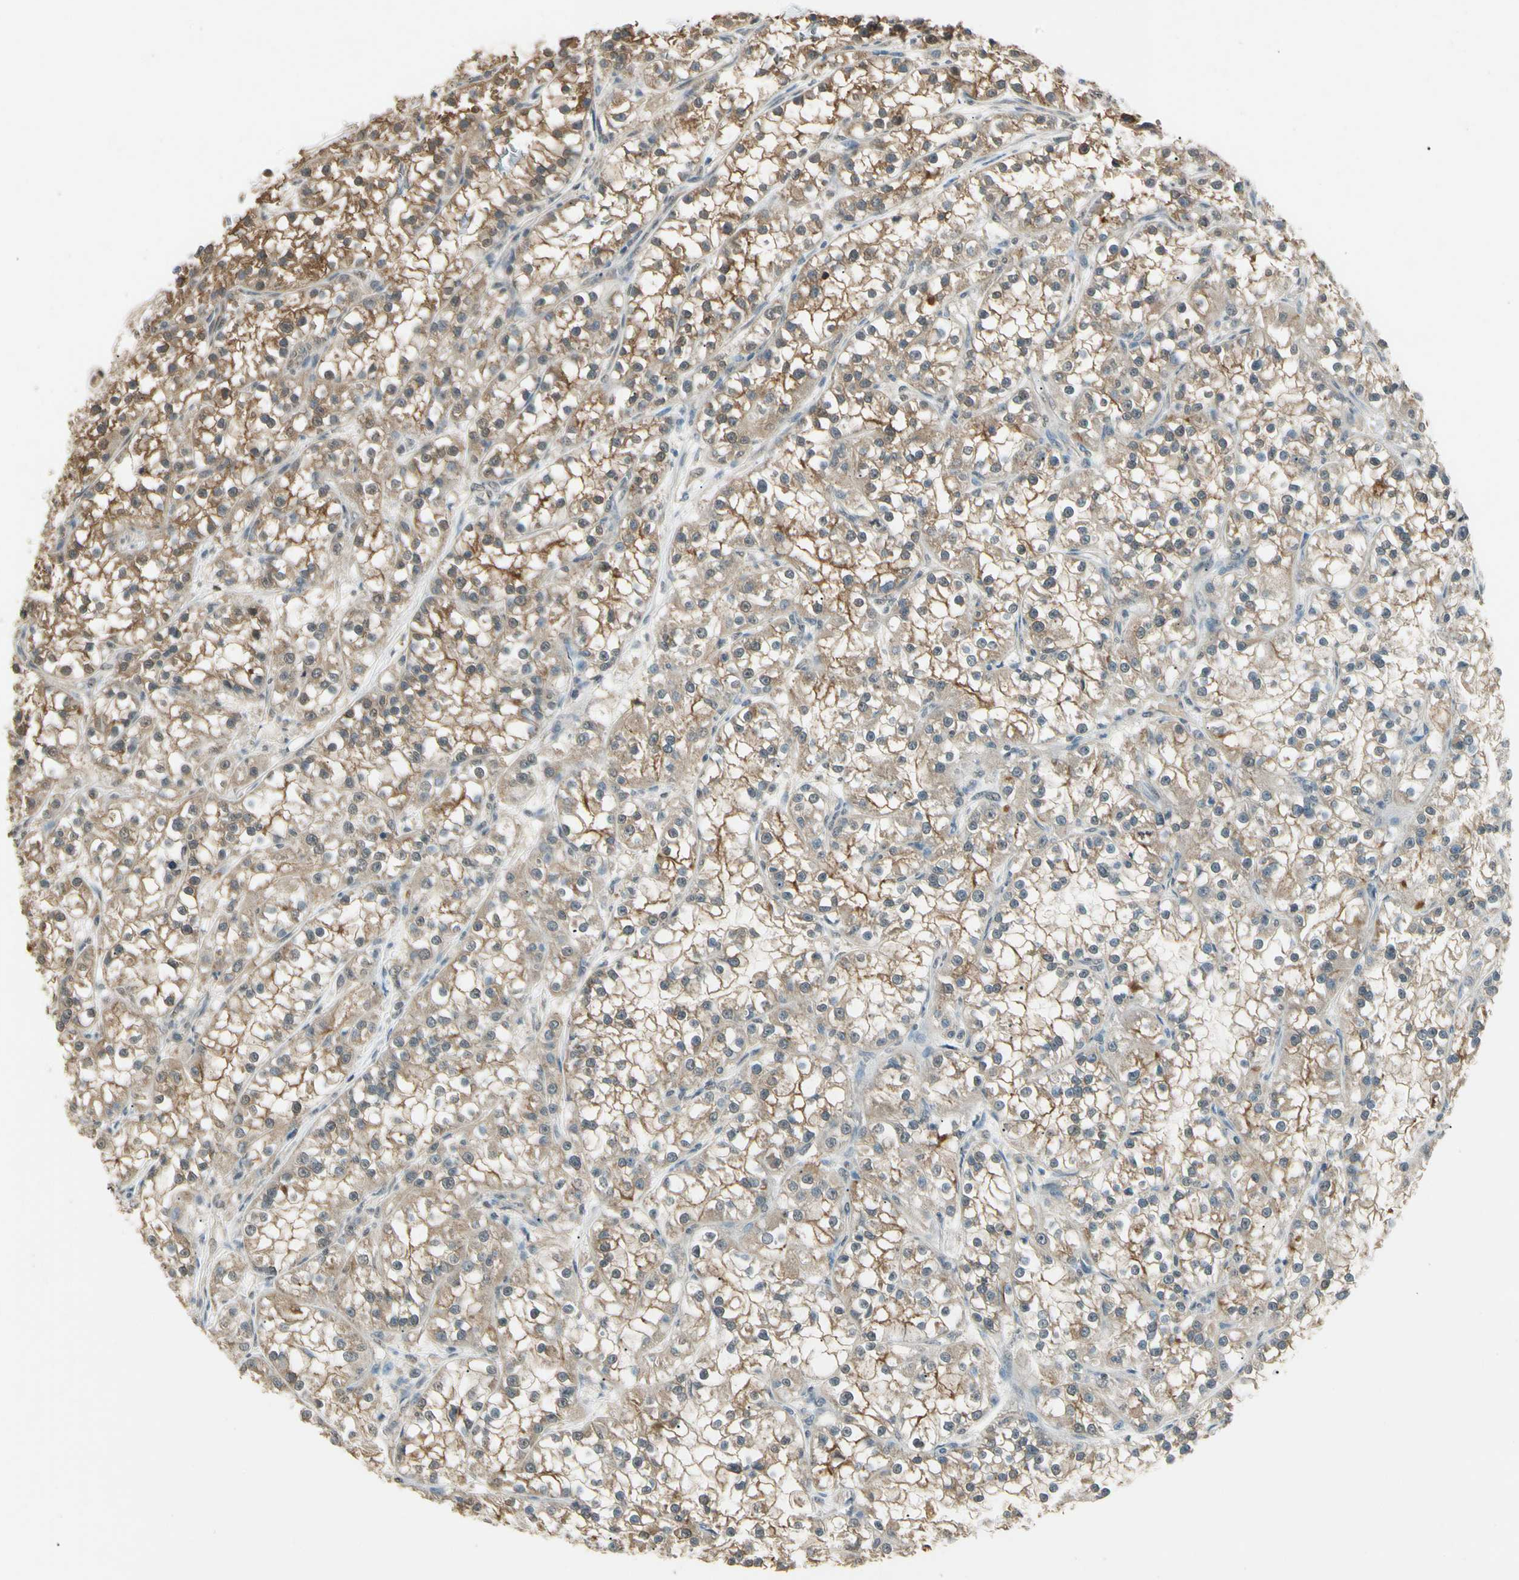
{"staining": {"intensity": "moderate", "quantity": ">75%", "location": "cytoplasmic/membranous"}, "tissue": "renal cancer", "cell_type": "Tumor cells", "image_type": "cancer", "snomed": [{"axis": "morphology", "description": "Adenocarcinoma, NOS"}, {"axis": "topography", "description": "Kidney"}], "caption": "Renal cancer (adenocarcinoma) stained with immunohistochemistry demonstrates moderate cytoplasmic/membranous staining in about >75% of tumor cells.", "gene": "SGCA", "patient": {"sex": "female", "age": 52}}